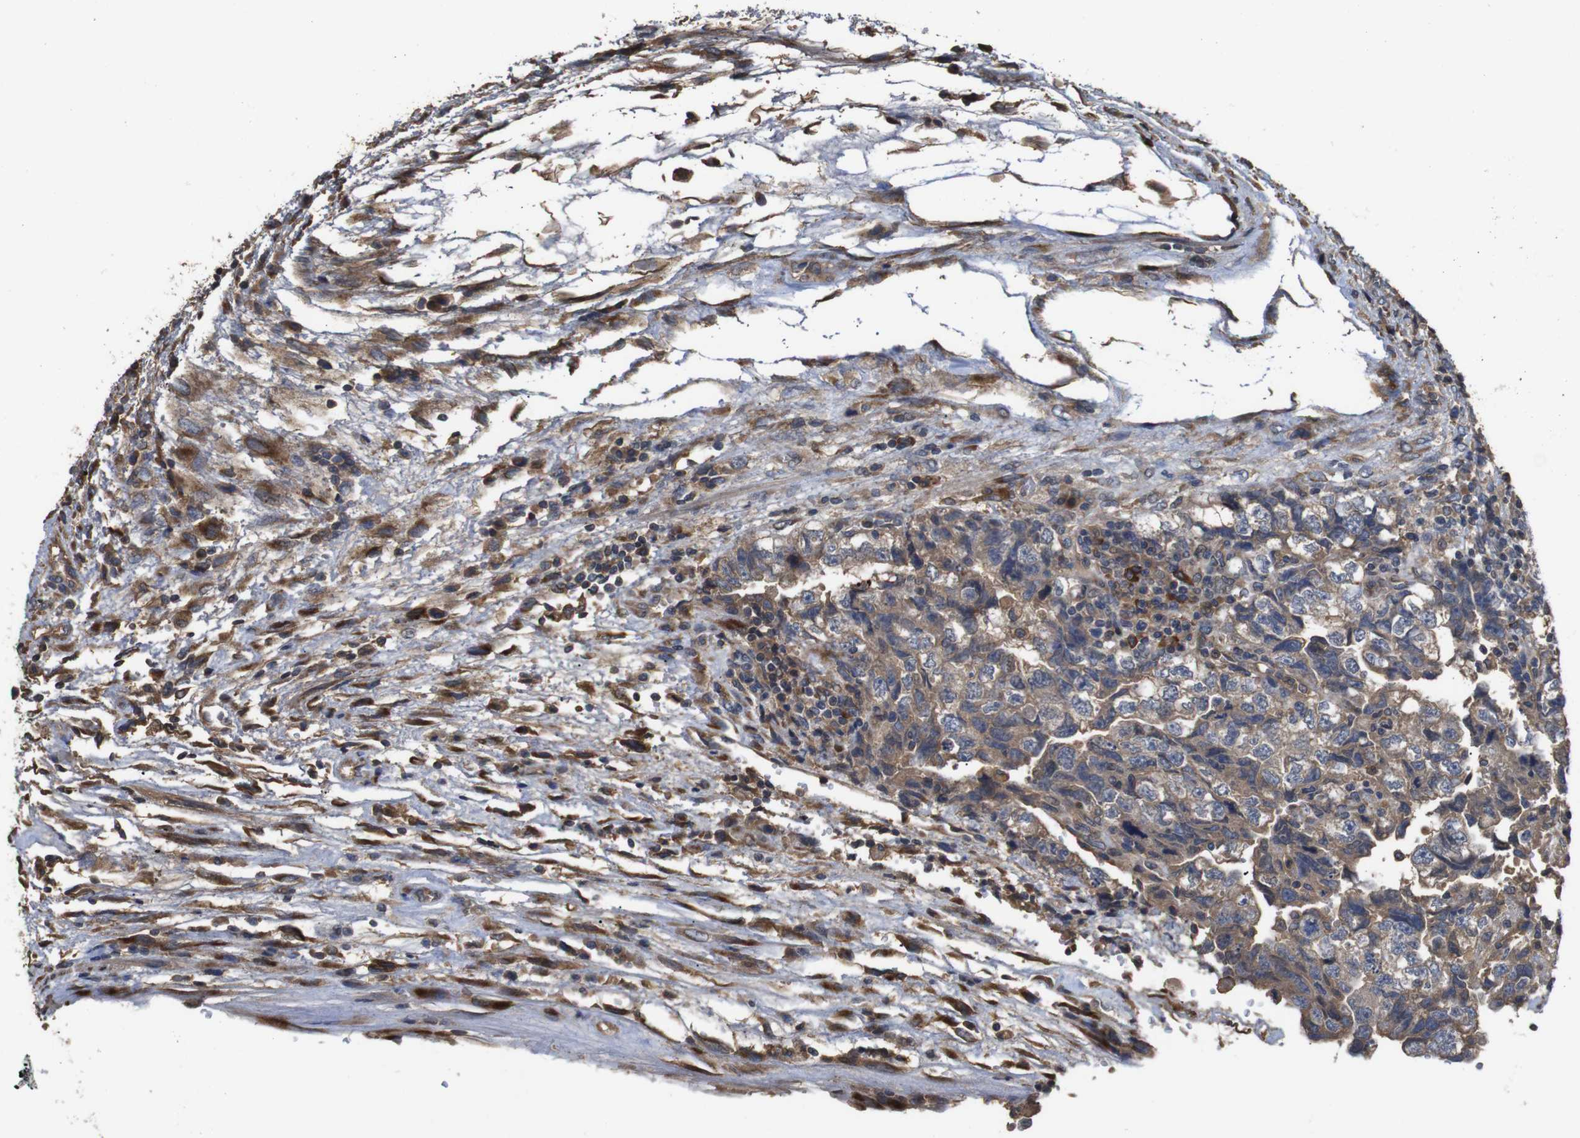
{"staining": {"intensity": "moderate", "quantity": ">75%", "location": "cytoplasmic/membranous"}, "tissue": "testis cancer", "cell_type": "Tumor cells", "image_type": "cancer", "snomed": [{"axis": "morphology", "description": "Carcinoma, Embryonal, NOS"}, {"axis": "topography", "description": "Testis"}], "caption": "Protein expression analysis of testis embryonal carcinoma displays moderate cytoplasmic/membranous positivity in about >75% of tumor cells. The staining is performed using DAB (3,3'-diaminobenzidine) brown chromogen to label protein expression. The nuclei are counter-stained blue using hematoxylin.", "gene": "ARHGAP24", "patient": {"sex": "male", "age": 36}}